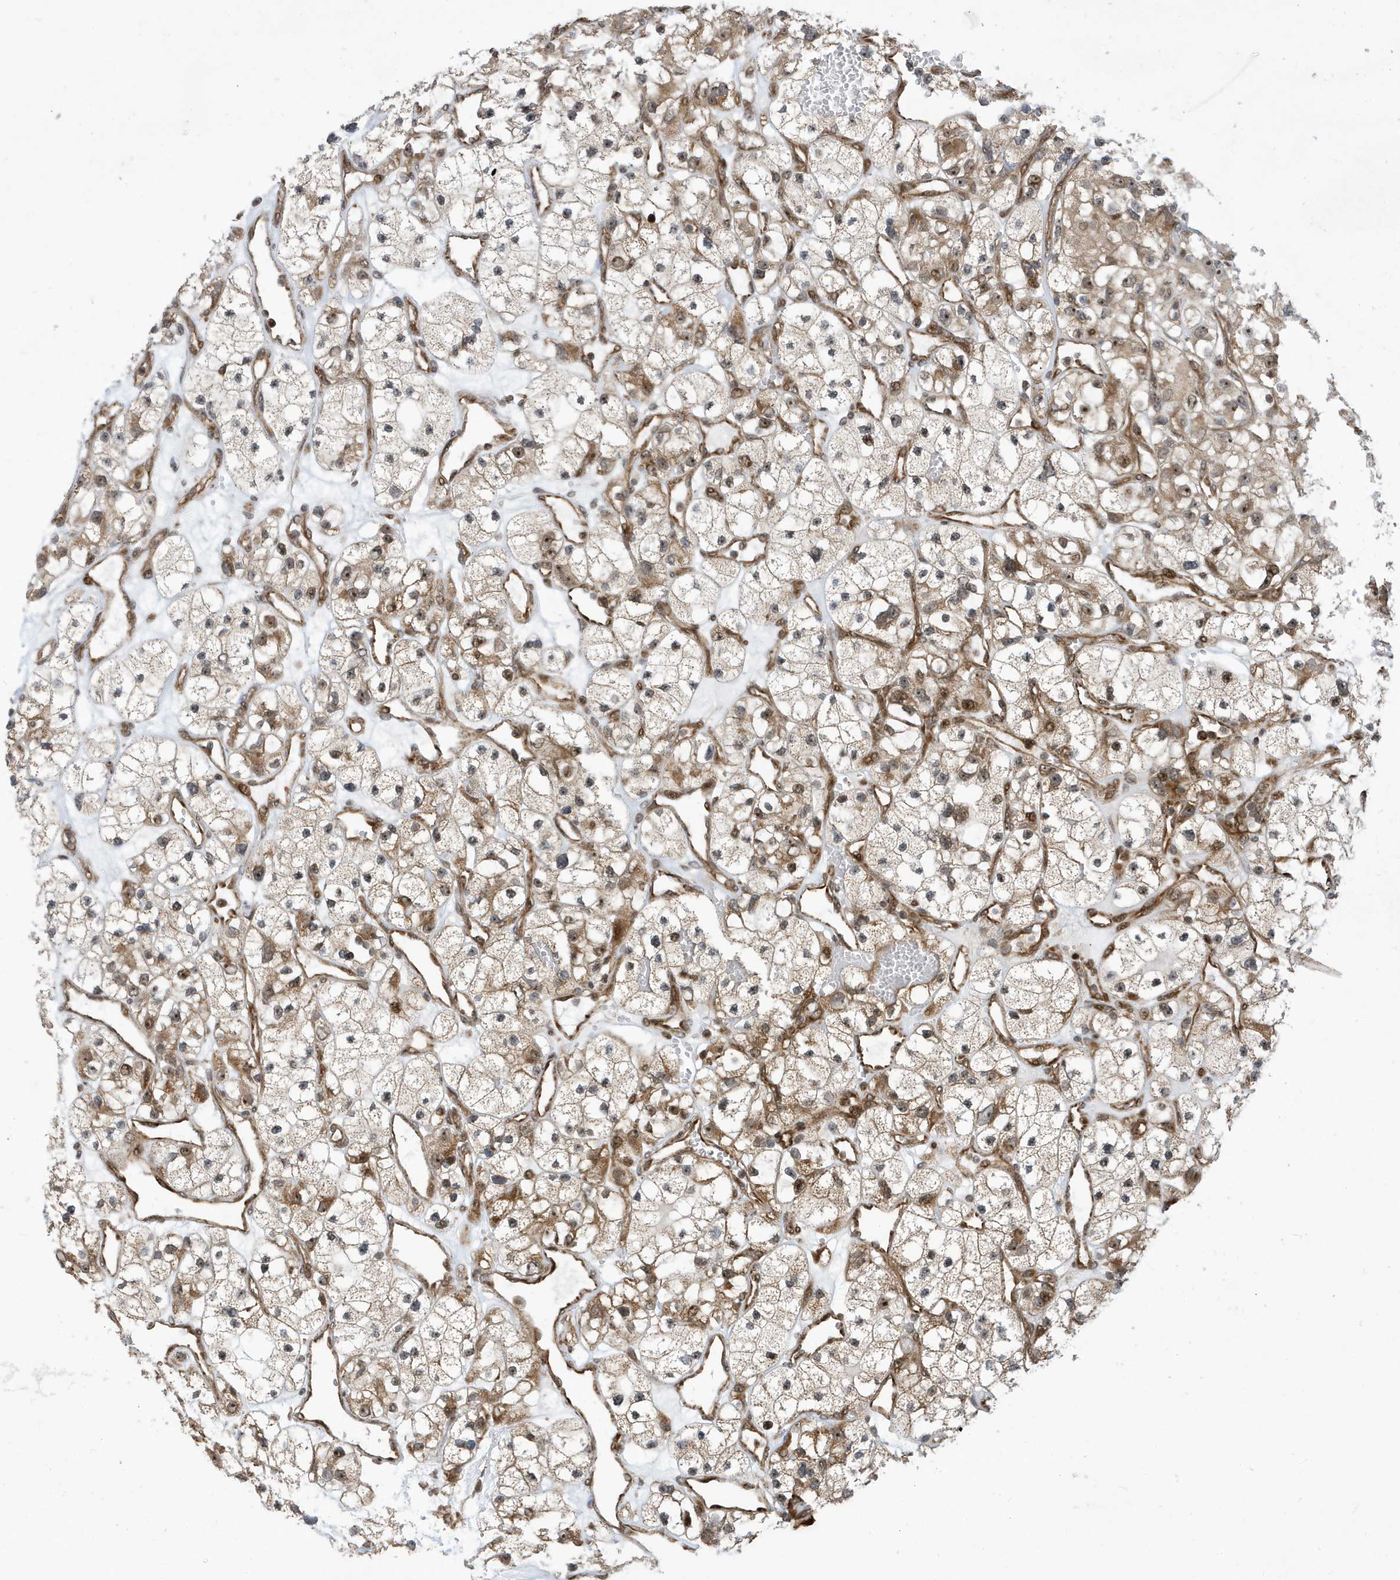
{"staining": {"intensity": "moderate", "quantity": "<25%", "location": "cytoplasmic/membranous,nuclear"}, "tissue": "renal cancer", "cell_type": "Tumor cells", "image_type": "cancer", "snomed": [{"axis": "morphology", "description": "Adenocarcinoma, NOS"}, {"axis": "topography", "description": "Kidney"}], "caption": "Human renal cancer stained with a protein marker demonstrates moderate staining in tumor cells.", "gene": "FAM9B", "patient": {"sex": "female", "age": 57}}